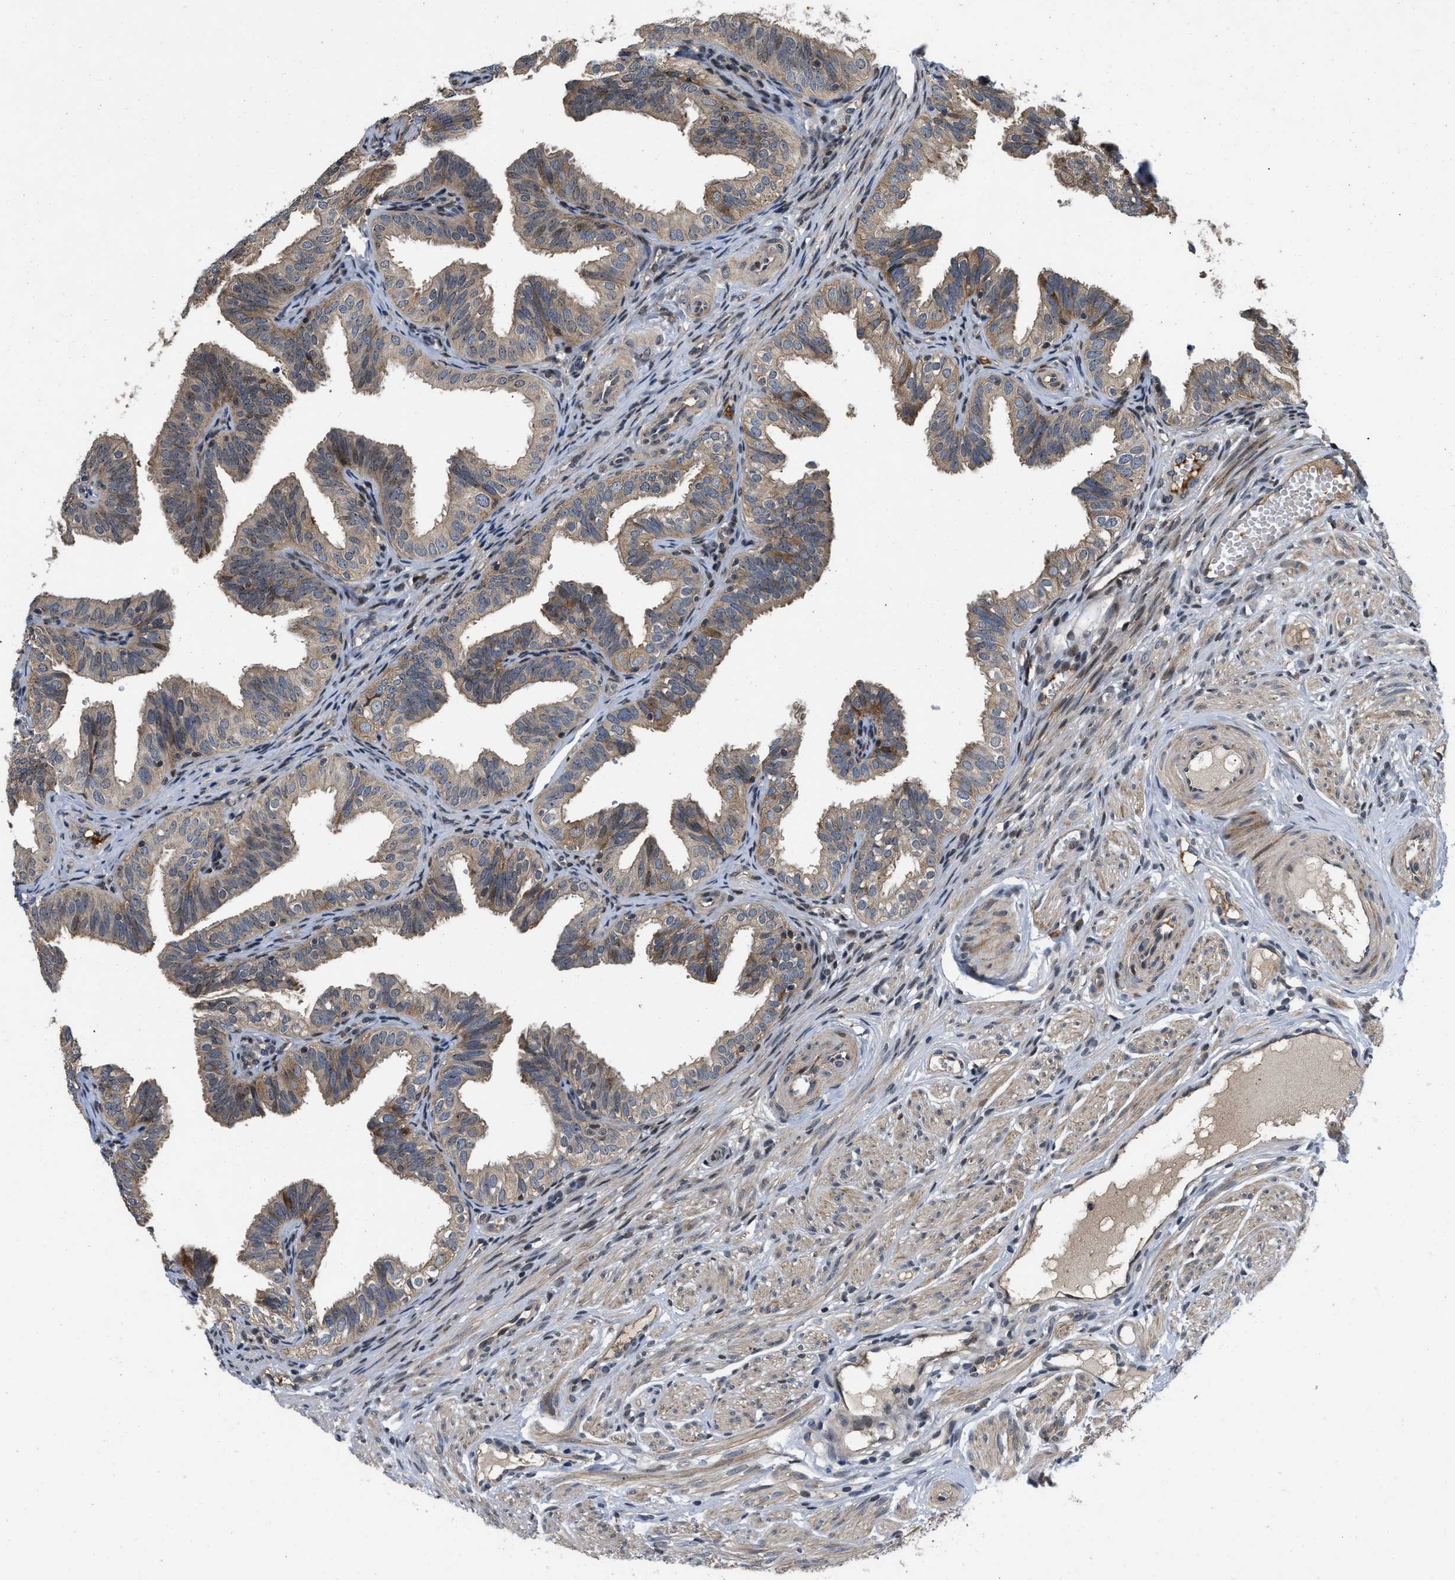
{"staining": {"intensity": "weak", "quantity": ">75%", "location": "cytoplasmic/membranous"}, "tissue": "fallopian tube", "cell_type": "Glandular cells", "image_type": "normal", "snomed": [{"axis": "morphology", "description": "Normal tissue, NOS"}, {"axis": "topography", "description": "Fallopian tube"}], "caption": "Benign fallopian tube reveals weak cytoplasmic/membranous expression in approximately >75% of glandular cells, visualized by immunohistochemistry. Using DAB (3,3'-diaminobenzidine) (brown) and hematoxylin (blue) stains, captured at high magnification using brightfield microscopy.", "gene": "PRDM14", "patient": {"sex": "female", "age": 35}}